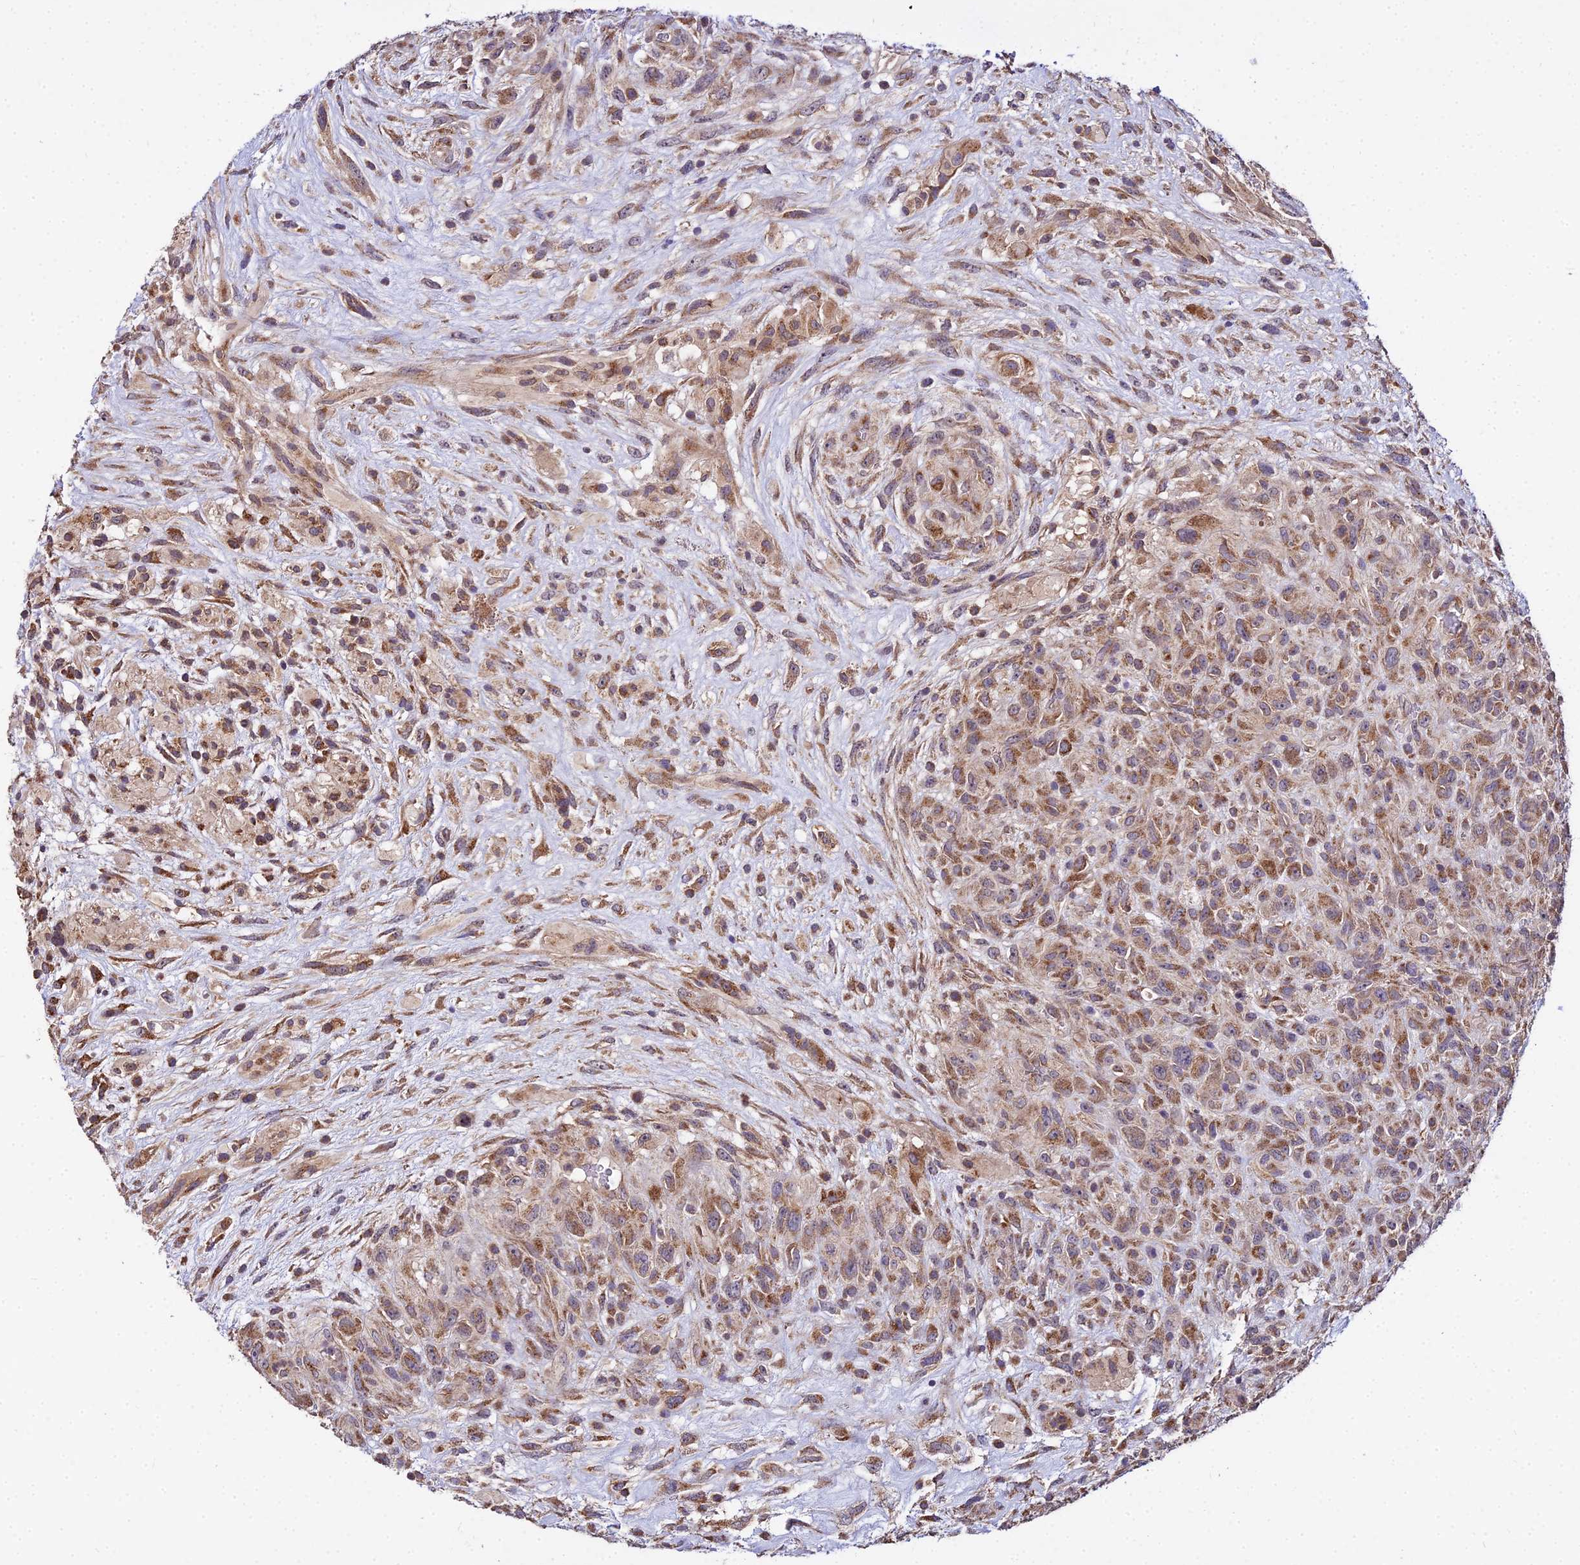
{"staining": {"intensity": "moderate", "quantity": ">75%", "location": "cytoplasmic/membranous"}, "tissue": "glioma", "cell_type": "Tumor cells", "image_type": "cancer", "snomed": [{"axis": "morphology", "description": "Glioma, malignant, High grade"}, {"axis": "topography", "description": "Brain"}], "caption": "A brown stain highlights moderate cytoplasmic/membranous staining of a protein in glioma tumor cells. The staining is performed using DAB (3,3'-diaminobenzidine) brown chromogen to label protein expression. The nuclei are counter-stained blue using hematoxylin.", "gene": "PEX19", "patient": {"sex": "male", "age": 61}}